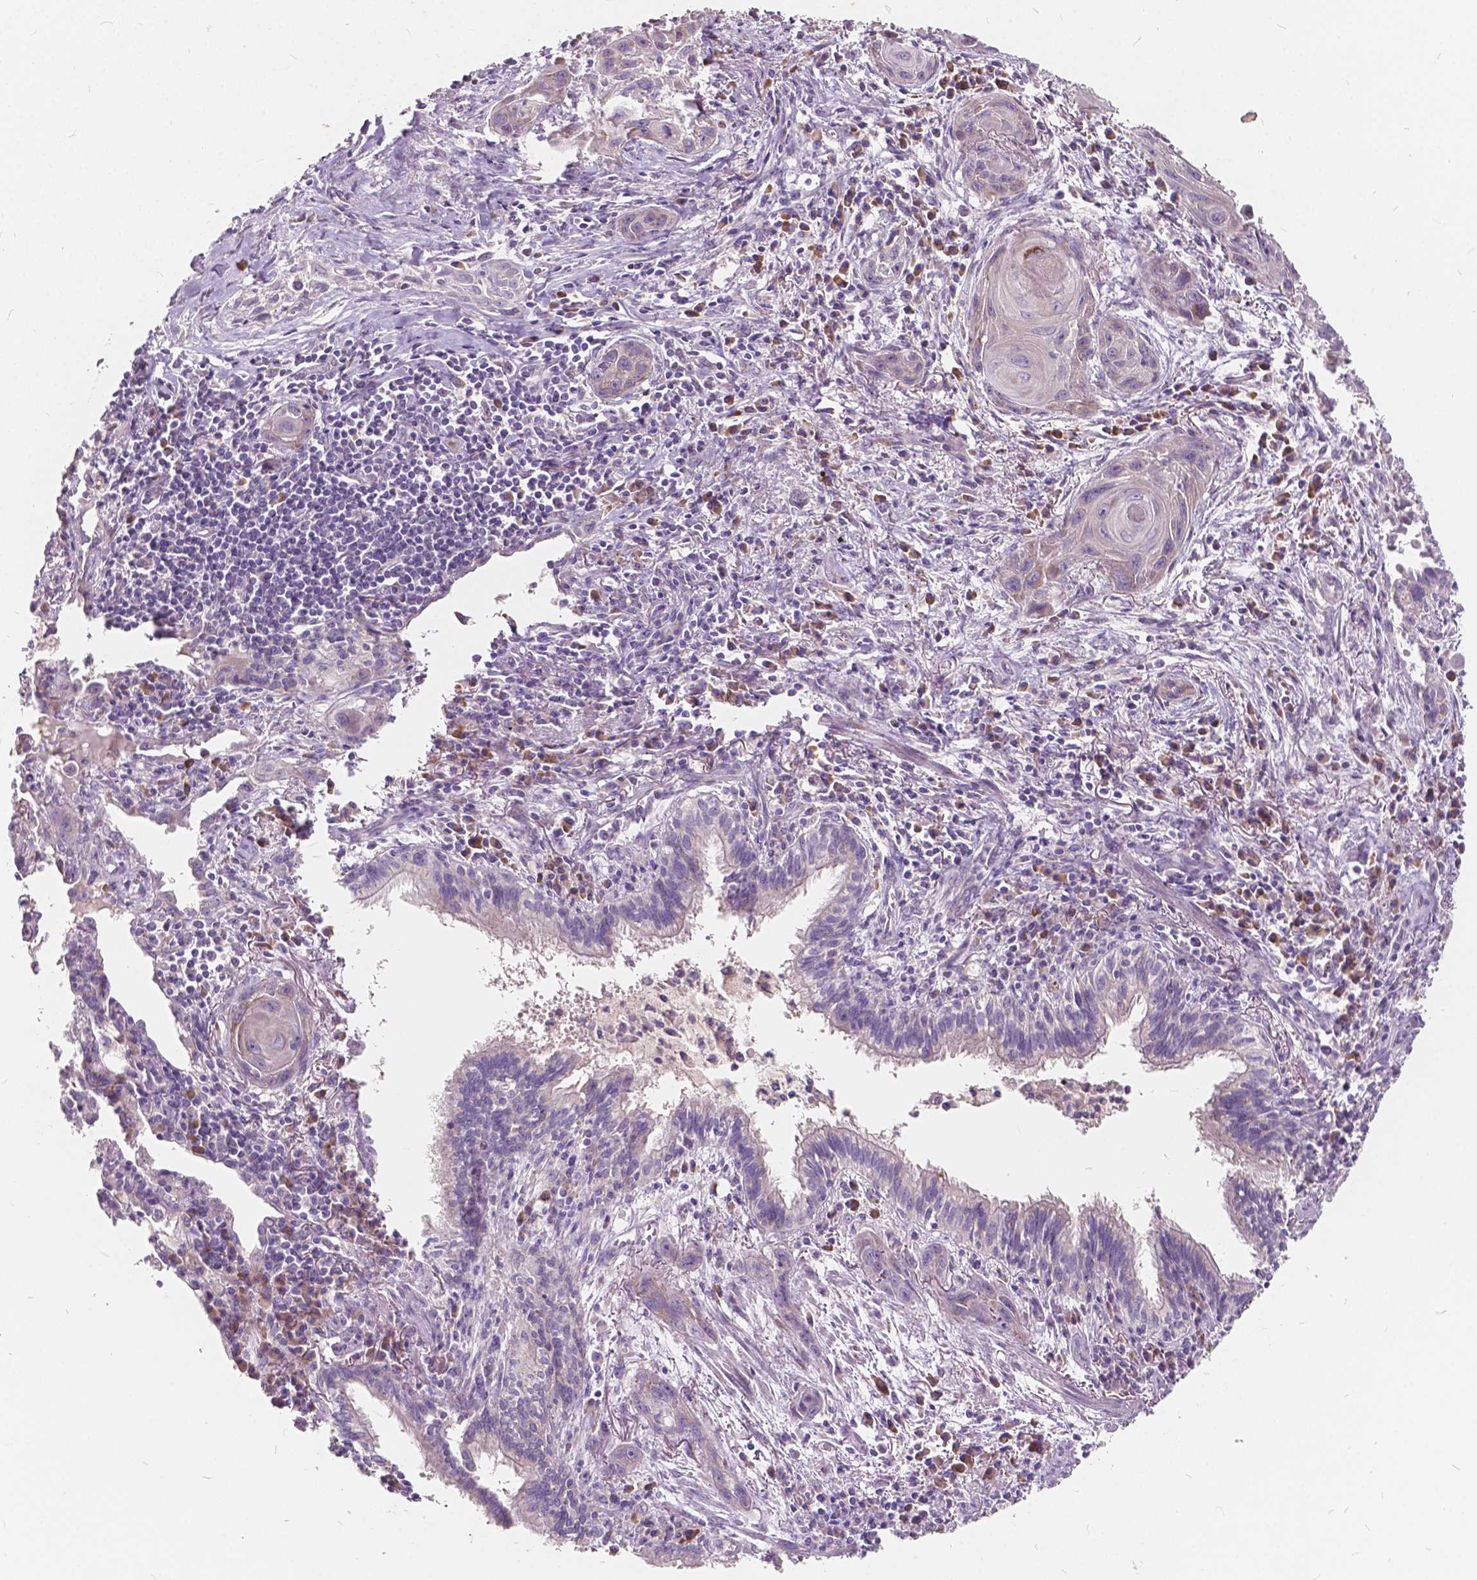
{"staining": {"intensity": "negative", "quantity": "none", "location": "none"}, "tissue": "lung cancer", "cell_type": "Tumor cells", "image_type": "cancer", "snomed": [{"axis": "morphology", "description": "Squamous cell carcinoma, NOS"}, {"axis": "topography", "description": "Lung"}], "caption": "Immunohistochemistry histopathology image of neoplastic tissue: human lung cancer stained with DAB (3,3'-diaminobenzidine) reveals no significant protein staining in tumor cells.", "gene": "SLC7A8", "patient": {"sex": "male", "age": 79}}